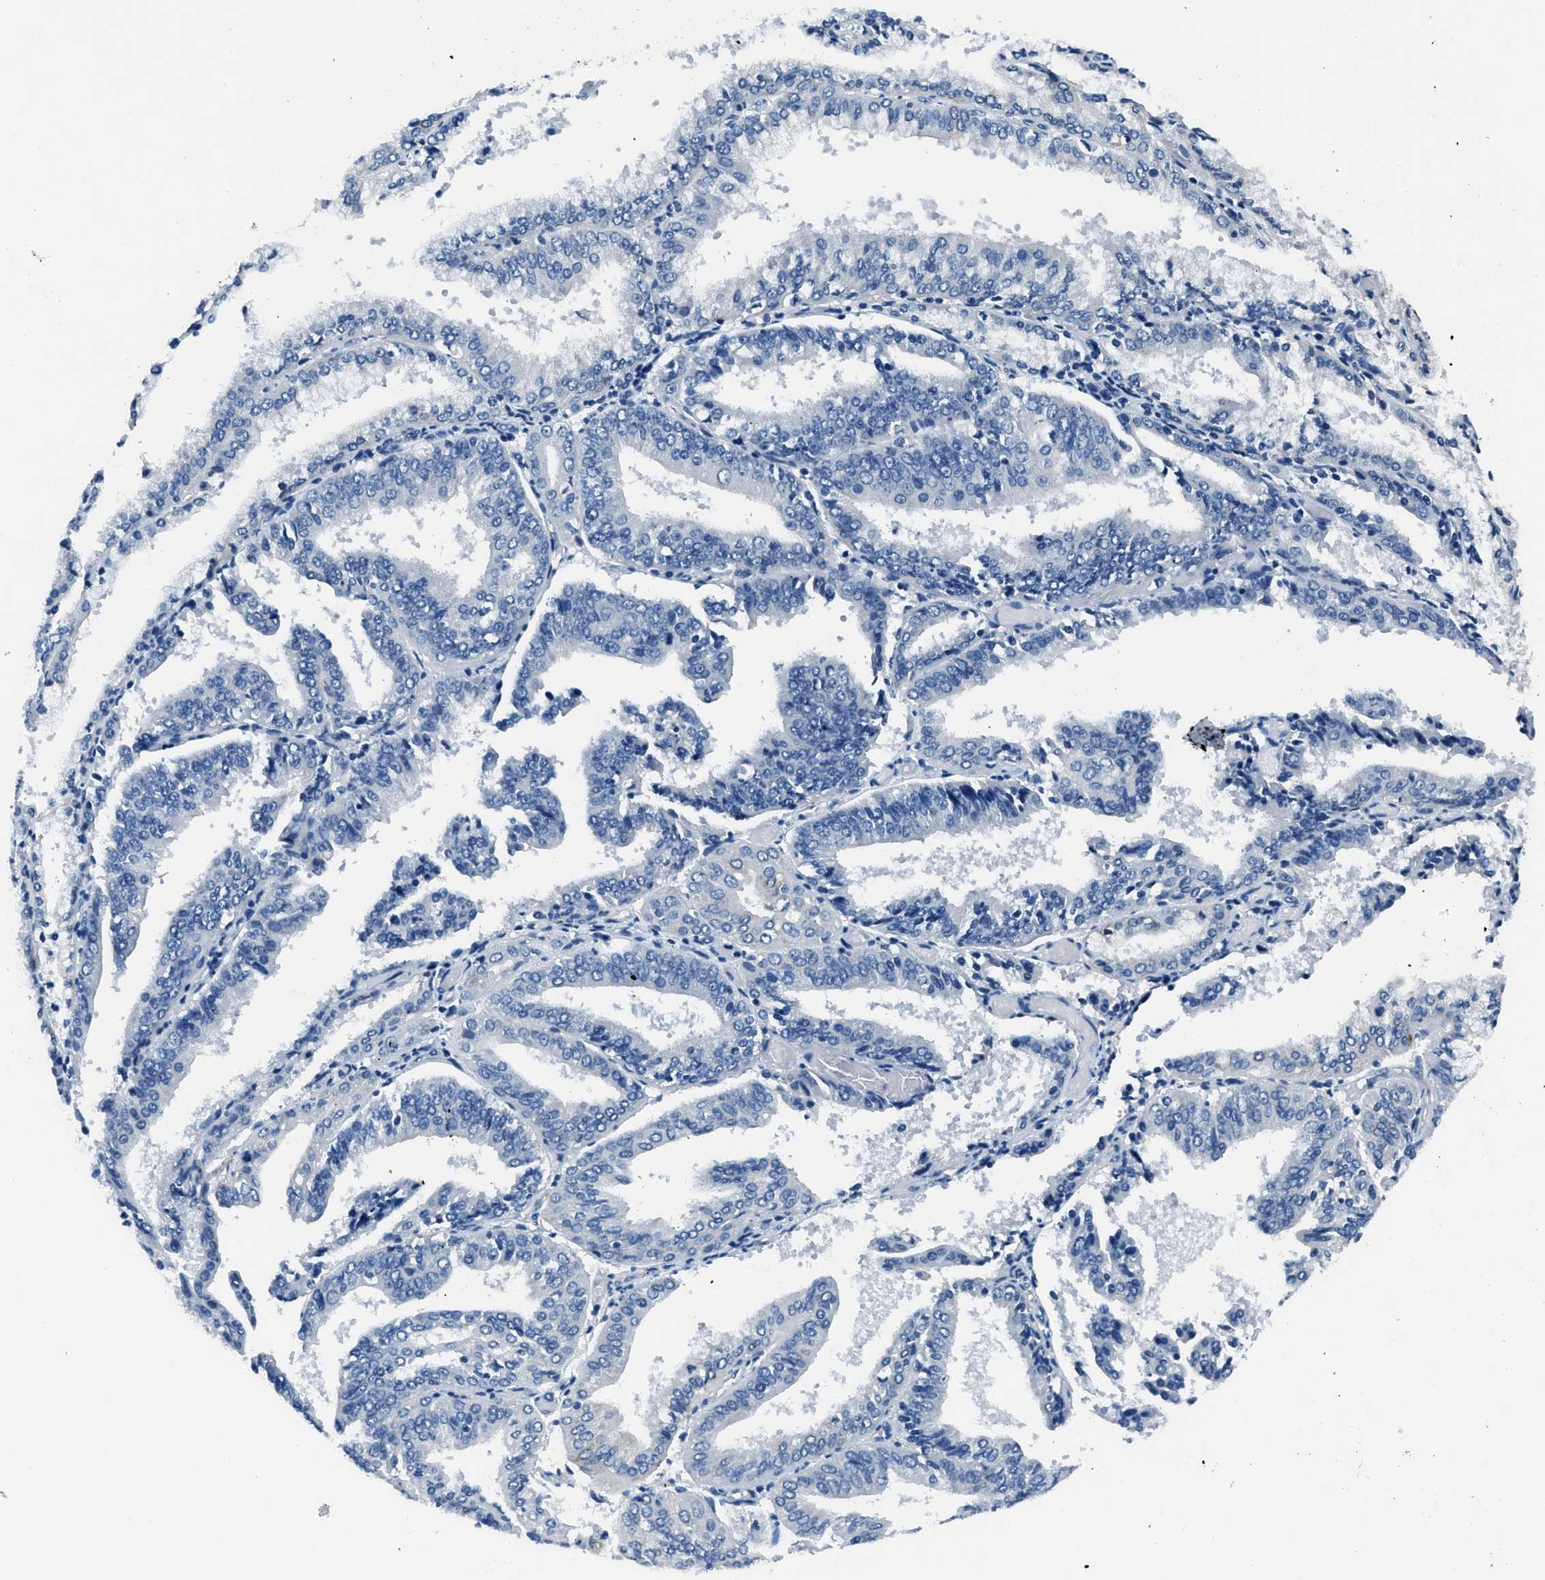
{"staining": {"intensity": "negative", "quantity": "none", "location": "none"}, "tissue": "endometrial cancer", "cell_type": "Tumor cells", "image_type": "cancer", "snomed": [{"axis": "morphology", "description": "Adenocarcinoma, NOS"}, {"axis": "topography", "description": "Endometrium"}], "caption": "IHC of endometrial cancer exhibits no expression in tumor cells.", "gene": "GJA3", "patient": {"sex": "female", "age": 63}}